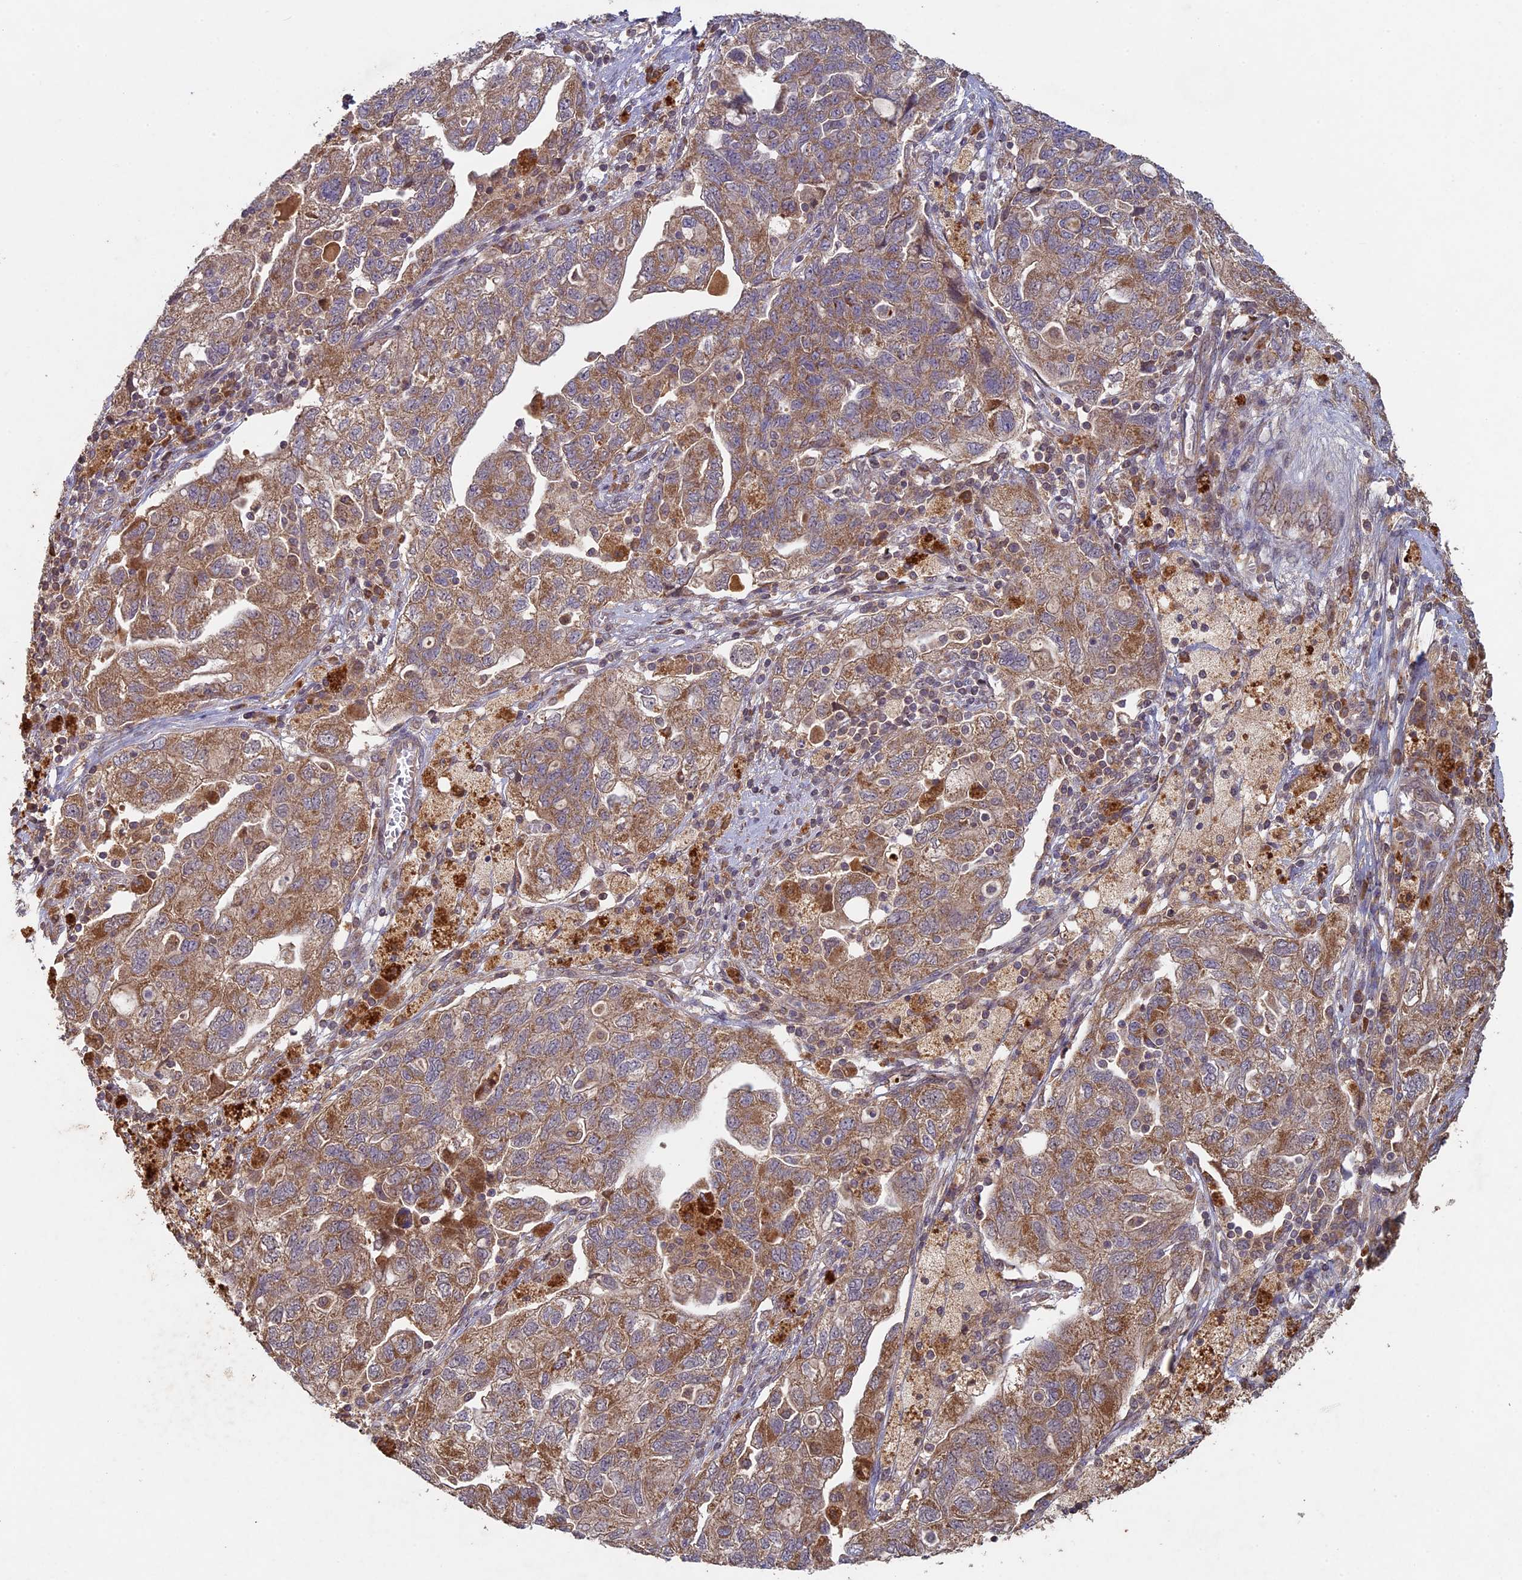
{"staining": {"intensity": "moderate", "quantity": ">75%", "location": "cytoplasmic/membranous"}, "tissue": "ovarian cancer", "cell_type": "Tumor cells", "image_type": "cancer", "snomed": [{"axis": "morphology", "description": "Carcinoma, NOS"}, {"axis": "morphology", "description": "Cystadenocarcinoma, serous, NOS"}, {"axis": "topography", "description": "Ovary"}], "caption": "Protein expression analysis of human serous cystadenocarcinoma (ovarian) reveals moderate cytoplasmic/membranous expression in about >75% of tumor cells.", "gene": "RCCD1", "patient": {"sex": "female", "age": 69}}